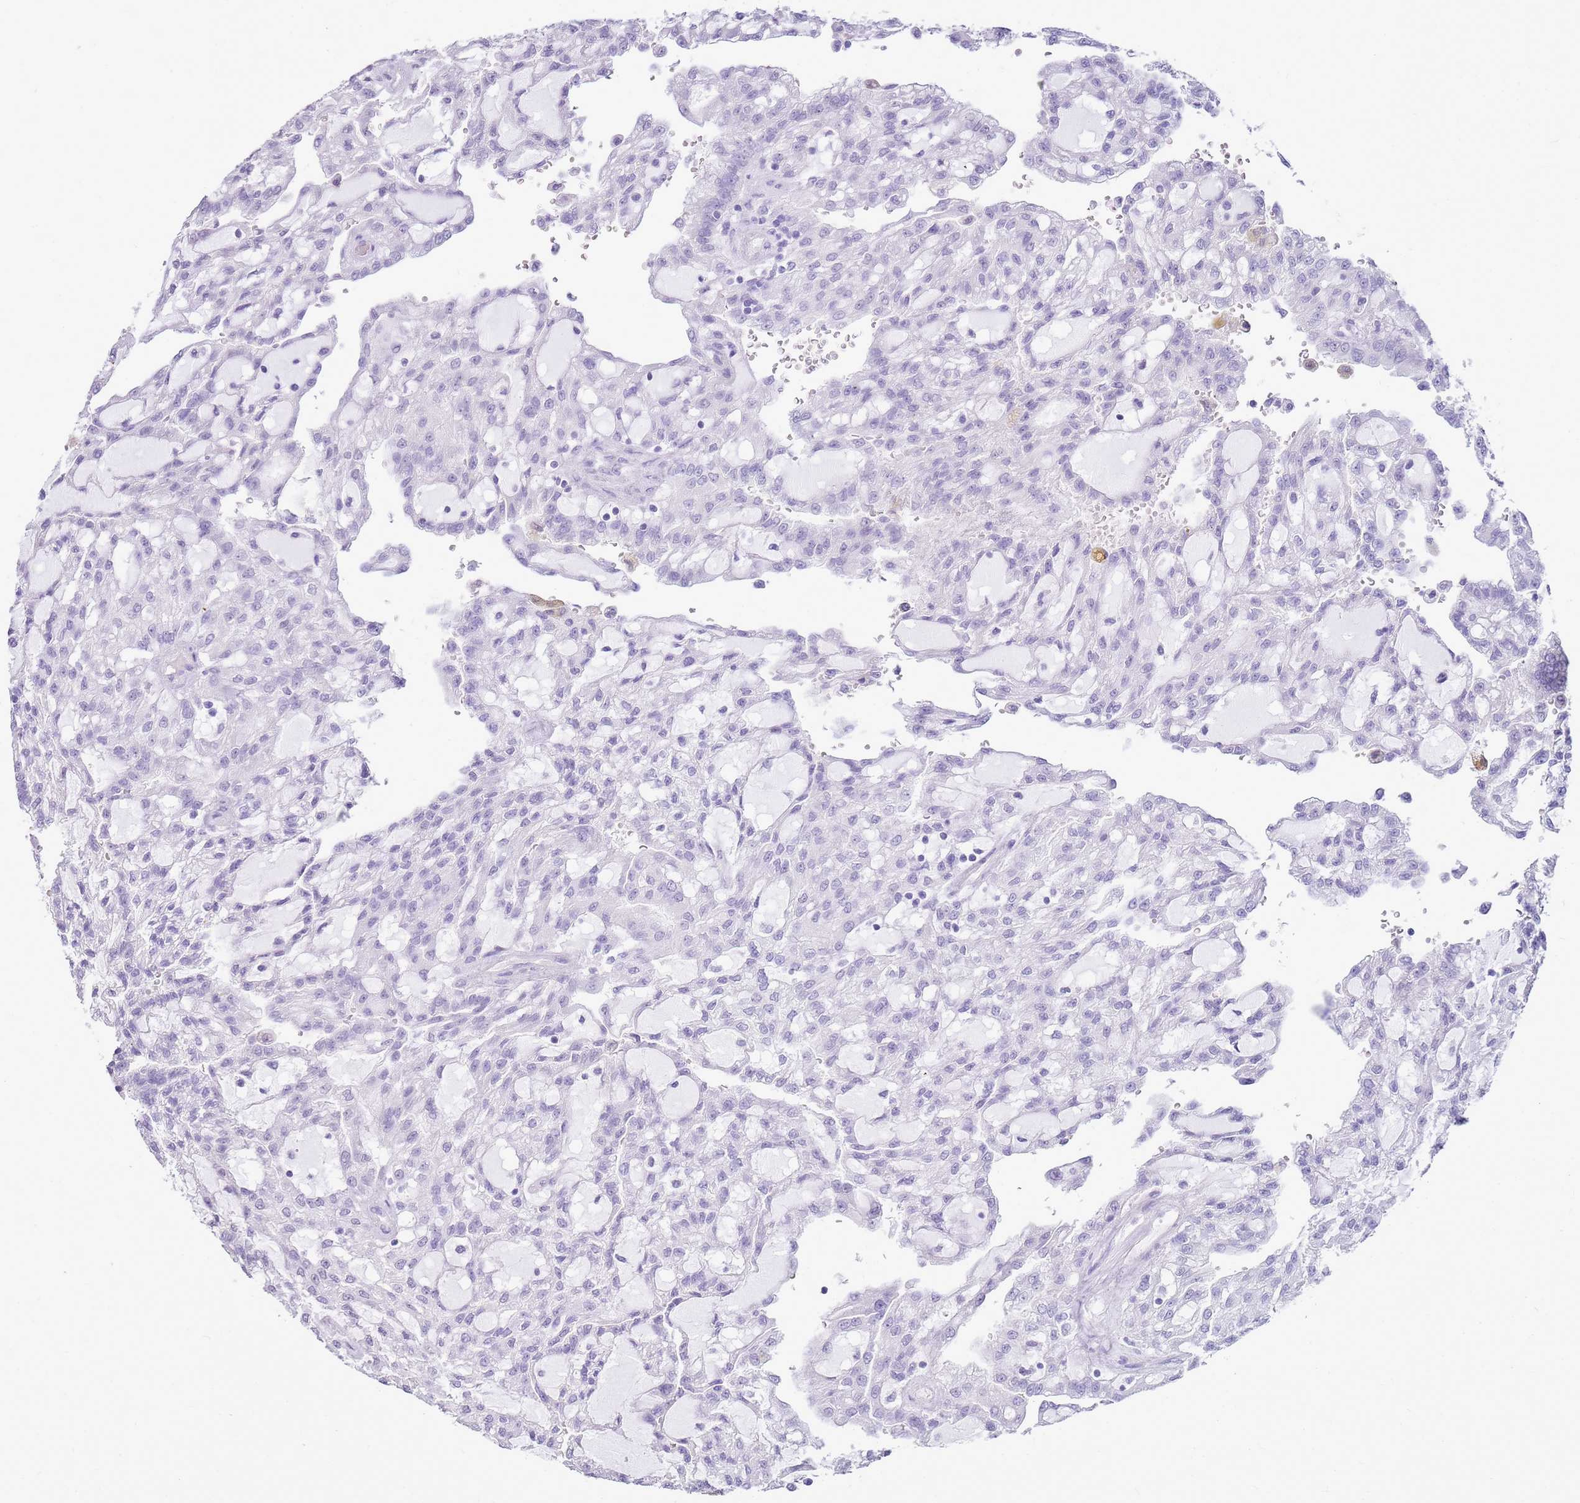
{"staining": {"intensity": "negative", "quantity": "none", "location": "none"}, "tissue": "renal cancer", "cell_type": "Tumor cells", "image_type": "cancer", "snomed": [{"axis": "morphology", "description": "Adenocarcinoma, NOS"}, {"axis": "topography", "description": "Kidney"}], "caption": "Protein analysis of renal cancer (adenocarcinoma) demonstrates no significant positivity in tumor cells.", "gene": "SULT1E1", "patient": {"sex": "male", "age": 63}}